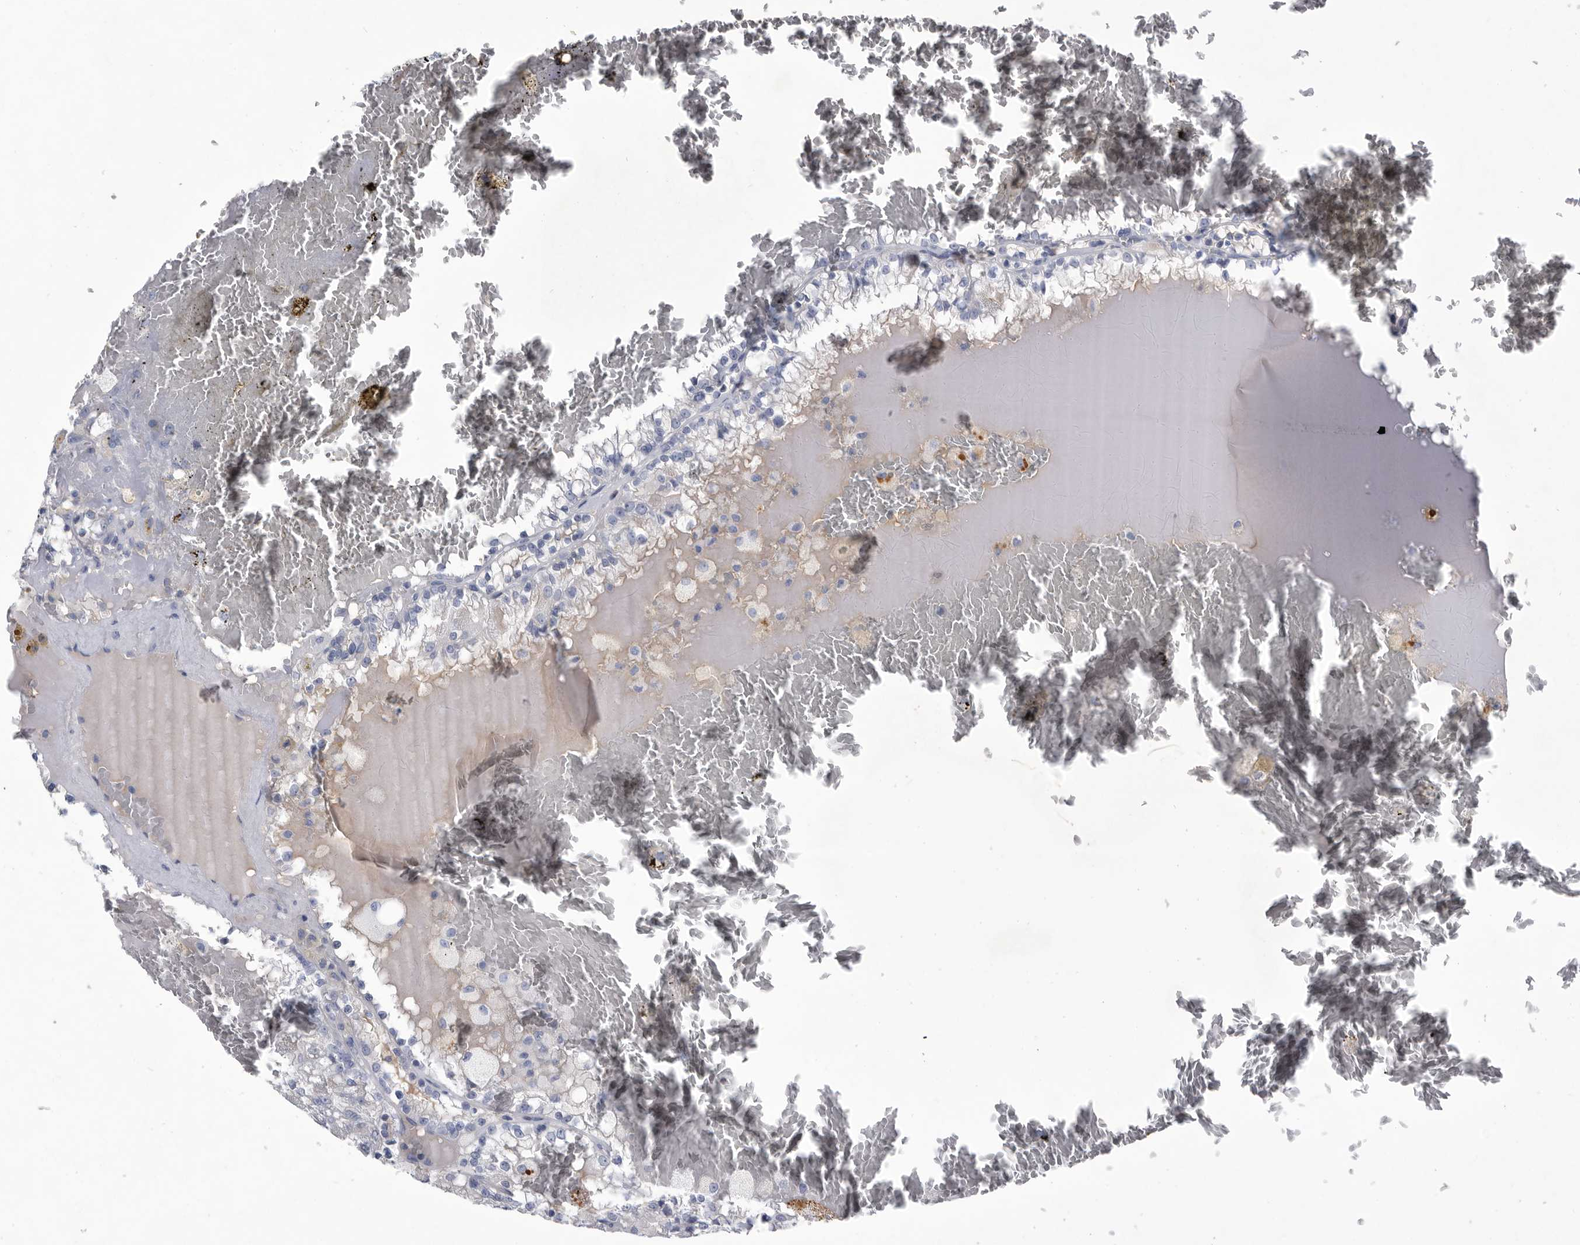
{"staining": {"intensity": "negative", "quantity": "none", "location": "none"}, "tissue": "renal cancer", "cell_type": "Tumor cells", "image_type": "cancer", "snomed": [{"axis": "morphology", "description": "Adenocarcinoma, NOS"}, {"axis": "topography", "description": "Kidney"}], "caption": "Adenocarcinoma (renal) was stained to show a protein in brown. There is no significant positivity in tumor cells.", "gene": "BTBD6", "patient": {"sex": "female", "age": 56}}